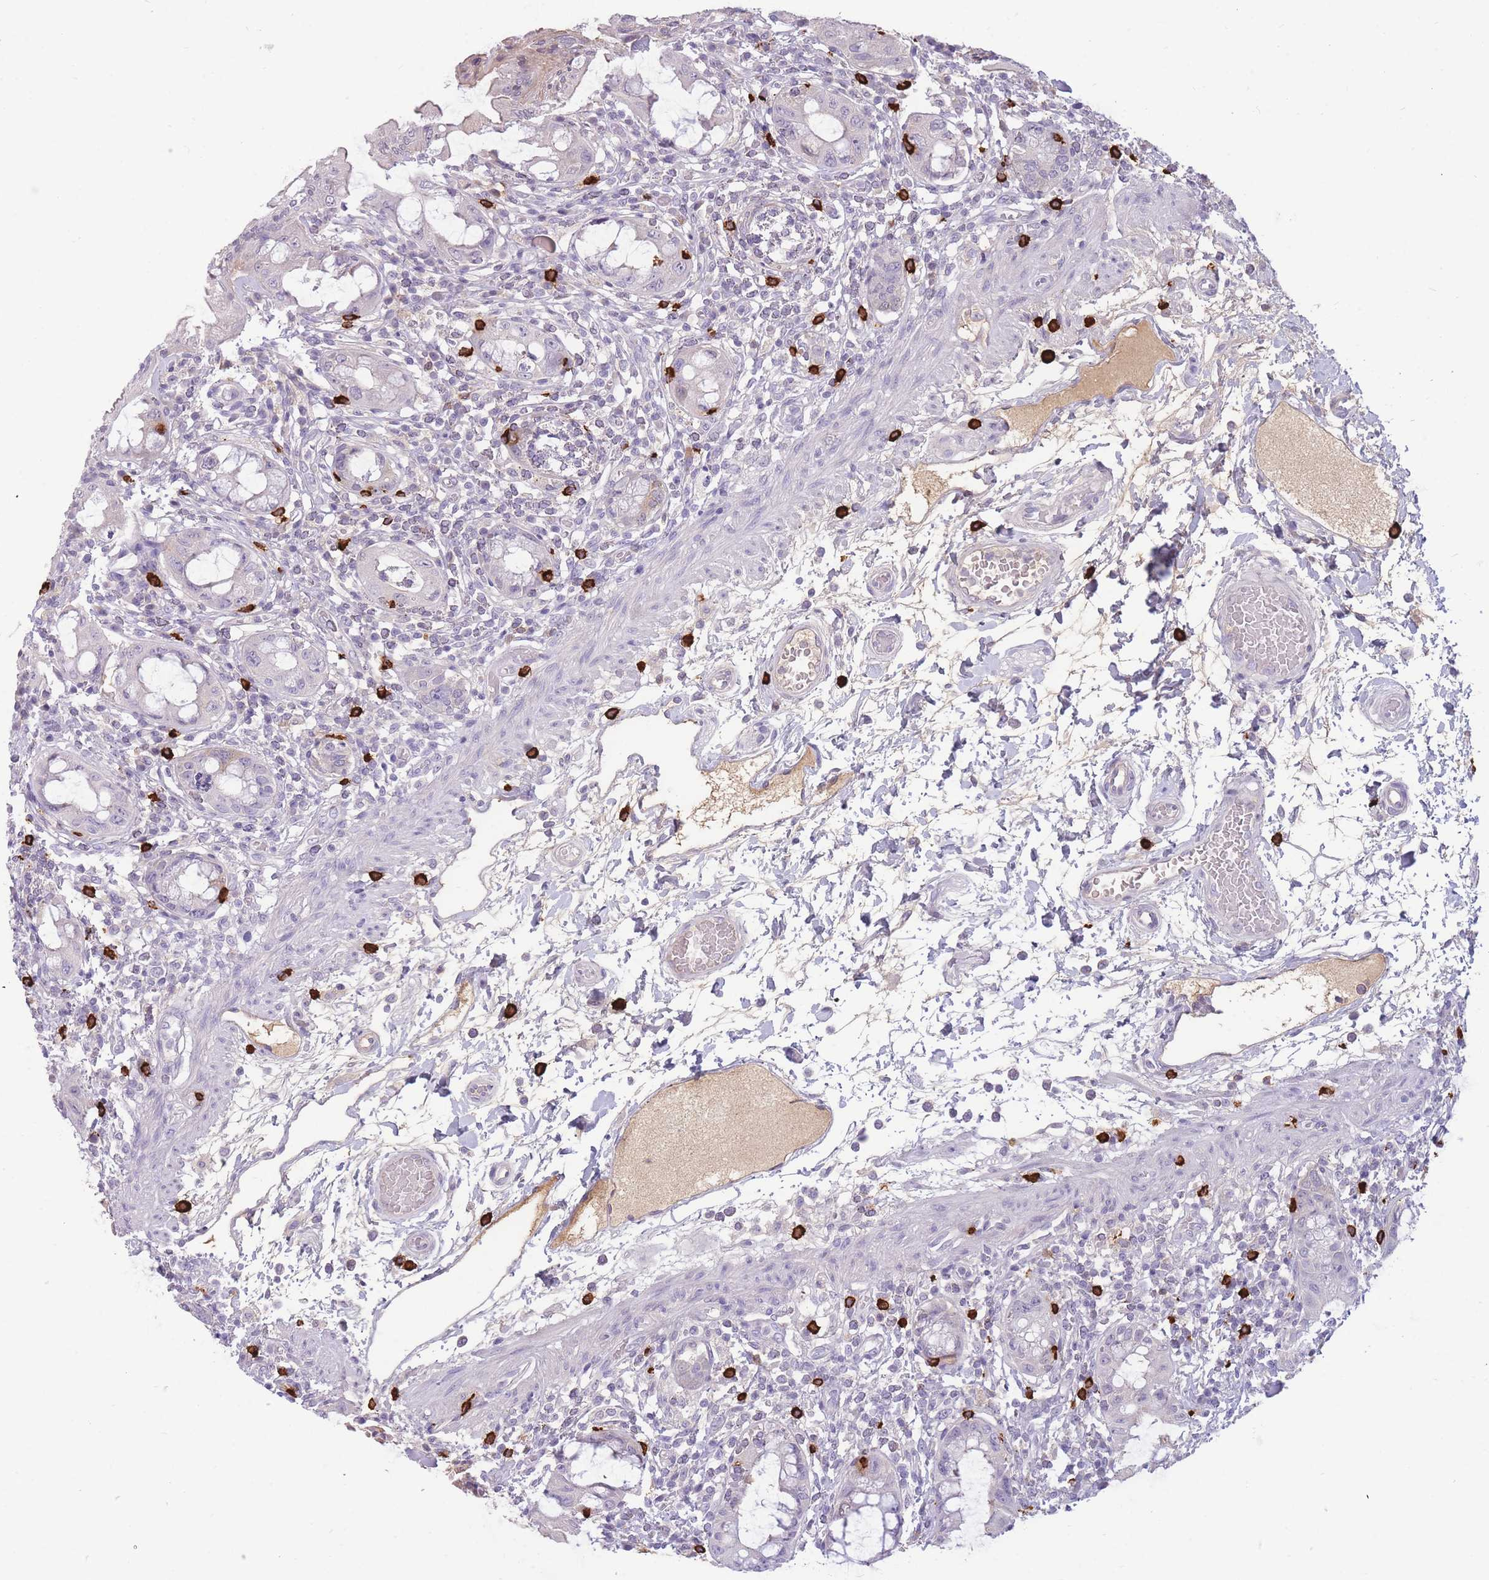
{"staining": {"intensity": "negative", "quantity": "none", "location": "none"}, "tissue": "rectum", "cell_type": "Glandular cells", "image_type": "normal", "snomed": [{"axis": "morphology", "description": "Normal tissue, NOS"}, {"axis": "topography", "description": "Rectum"}], "caption": "Human rectum stained for a protein using immunohistochemistry shows no expression in glandular cells.", "gene": "TPSD1", "patient": {"sex": "female", "age": 57}}